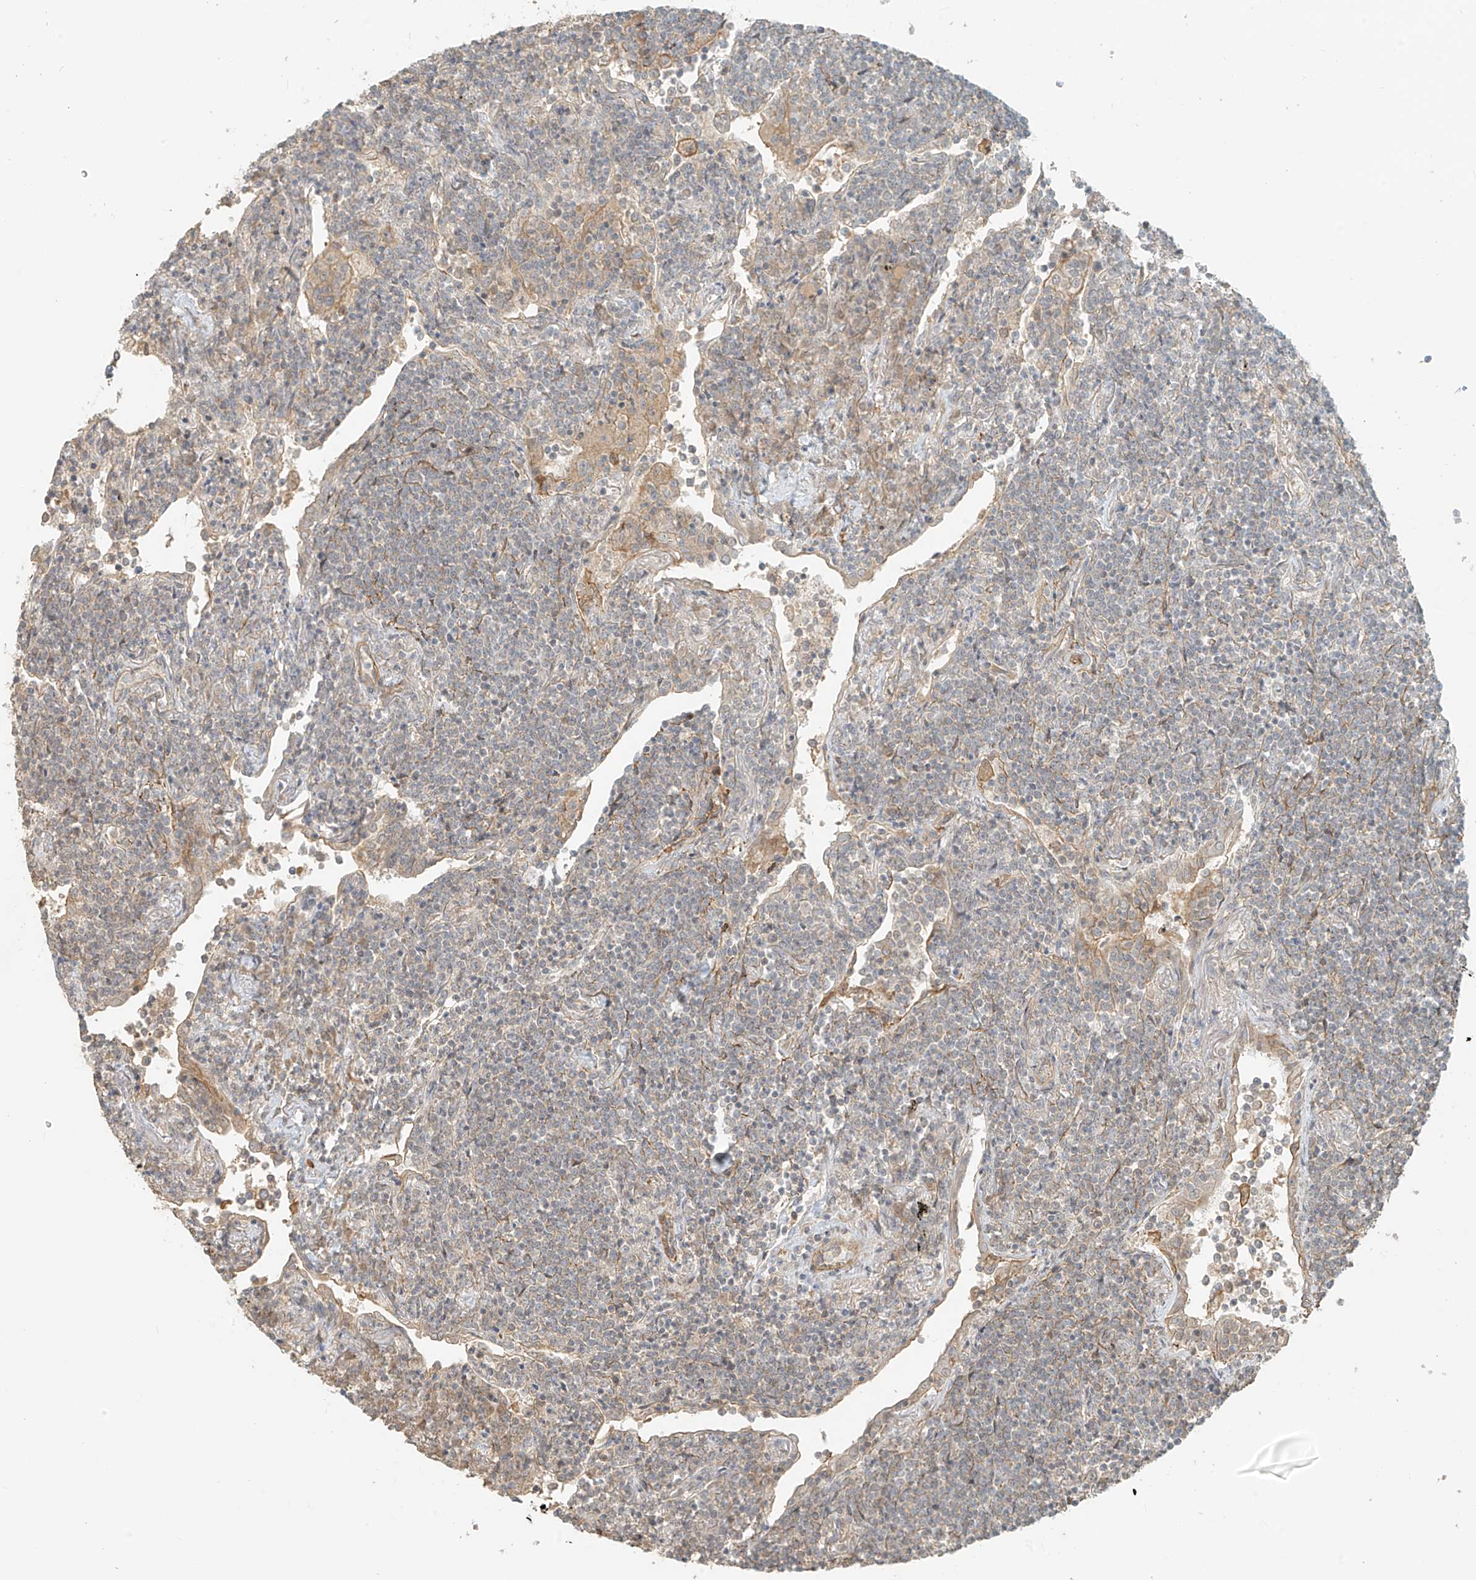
{"staining": {"intensity": "weak", "quantity": "<25%", "location": "cytoplasmic/membranous"}, "tissue": "lymphoma", "cell_type": "Tumor cells", "image_type": "cancer", "snomed": [{"axis": "morphology", "description": "Malignant lymphoma, non-Hodgkin's type, Low grade"}, {"axis": "topography", "description": "Lung"}], "caption": "This photomicrograph is of lymphoma stained with IHC to label a protein in brown with the nuclei are counter-stained blue. There is no expression in tumor cells. (Brightfield microscopy of DAB (3,3'-diaminobenzidine) IHC at high magnification).", "gene": "ABCD1", "patient": {"sex": "female", "age": 71}}